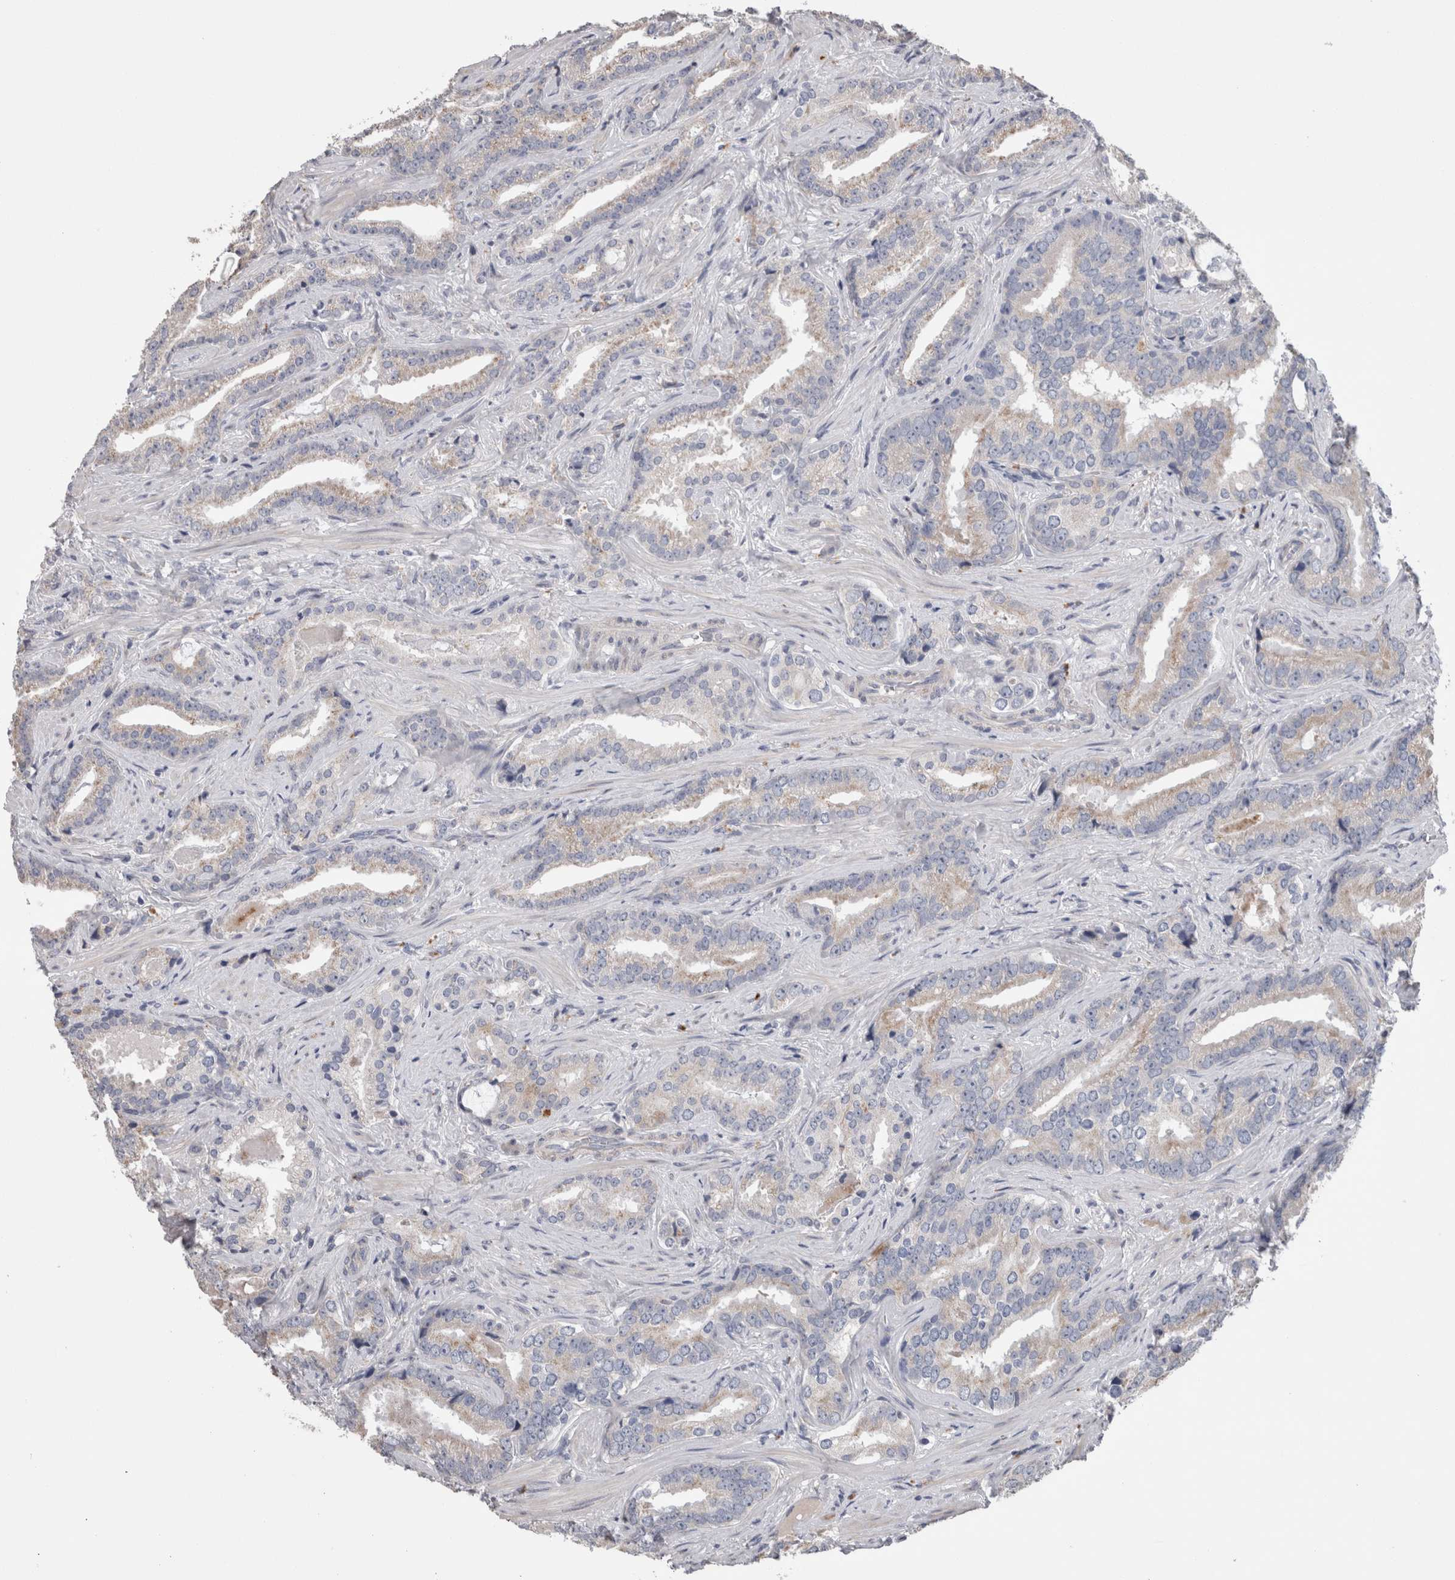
{"staining": {"intensity": "weak", "quantity": "<25%", "location": "cytoplasmic/membranous"}, "tissue": "prostate cancer", "cell_type": "Tumor cells", "image_type": "cancer", "snomed": [{"axis": "morphology", "description": "Adenocarcinoma, Low grade"}, {"axis": "topography", "description": "Prostate"}], "caption": "A micrograph of human adenocarcinoma (low-grade) (prostate) is negative for staining in tumor cells.", "gene": "STC1", "patient": {"sex": "male", "age": 67}}